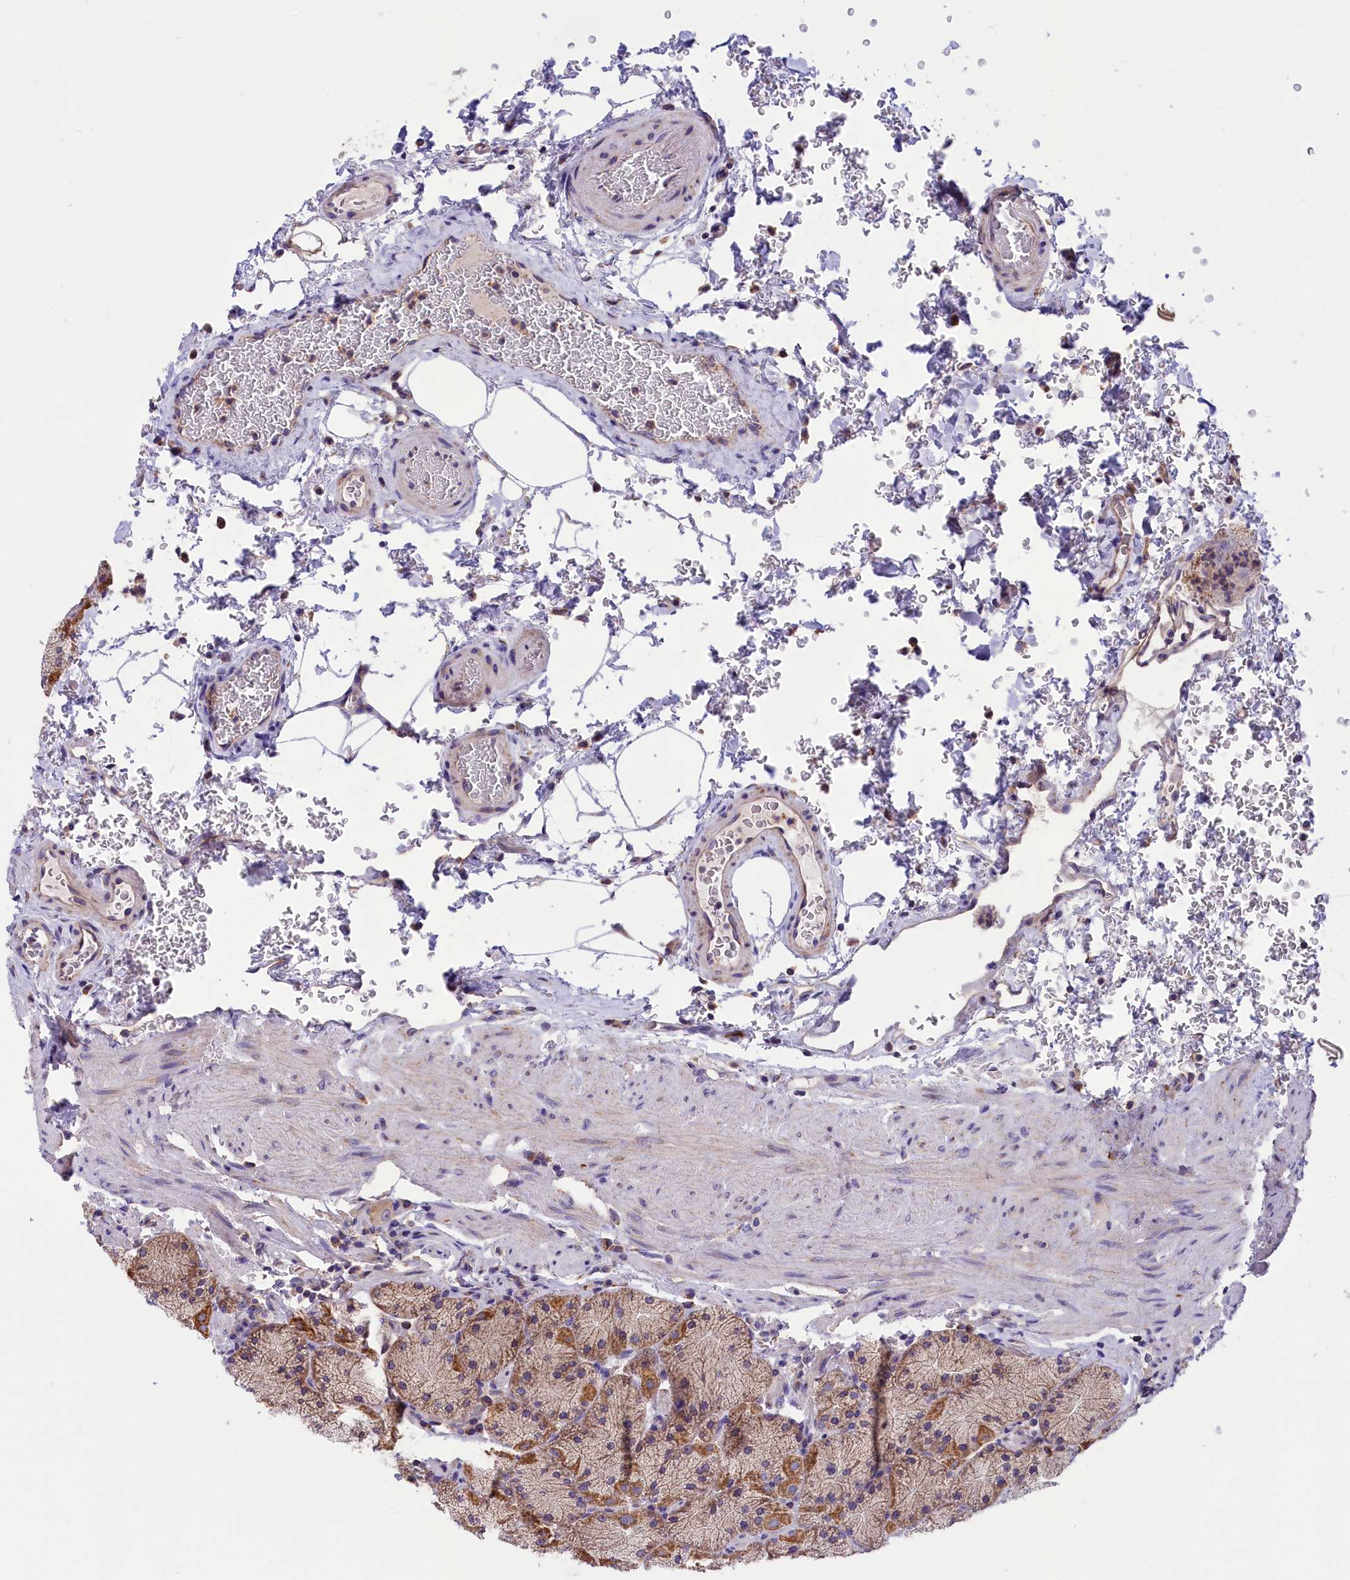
{"staining": {"intensity": "strong", "quantity": "25%-75%", "location": "cytoplasmic/membranous"}, "tissue": "stomach", "cell_type": "Glandular cells", "image_type": "normal", "snomed": [{"axis": "morphology", "description": "Normal tissue, NOS"}, {"axis": "topography", "description": "Stomach, upper"}, {"axis": "topography", "description": "Stomach, lower"}], "caption": "Immunohistochemistry (IHC) micrograph of unremarkable stomach: human stomach stained using IHC exhibits high levels of strong protein expression localized specifically in the cytoplasmic/membranous of glandular cells, appearing as a cytoplasmic/membranous brown color.", "gene": "DNAJB9", "patient": {"sex": "male", "age": 80}}